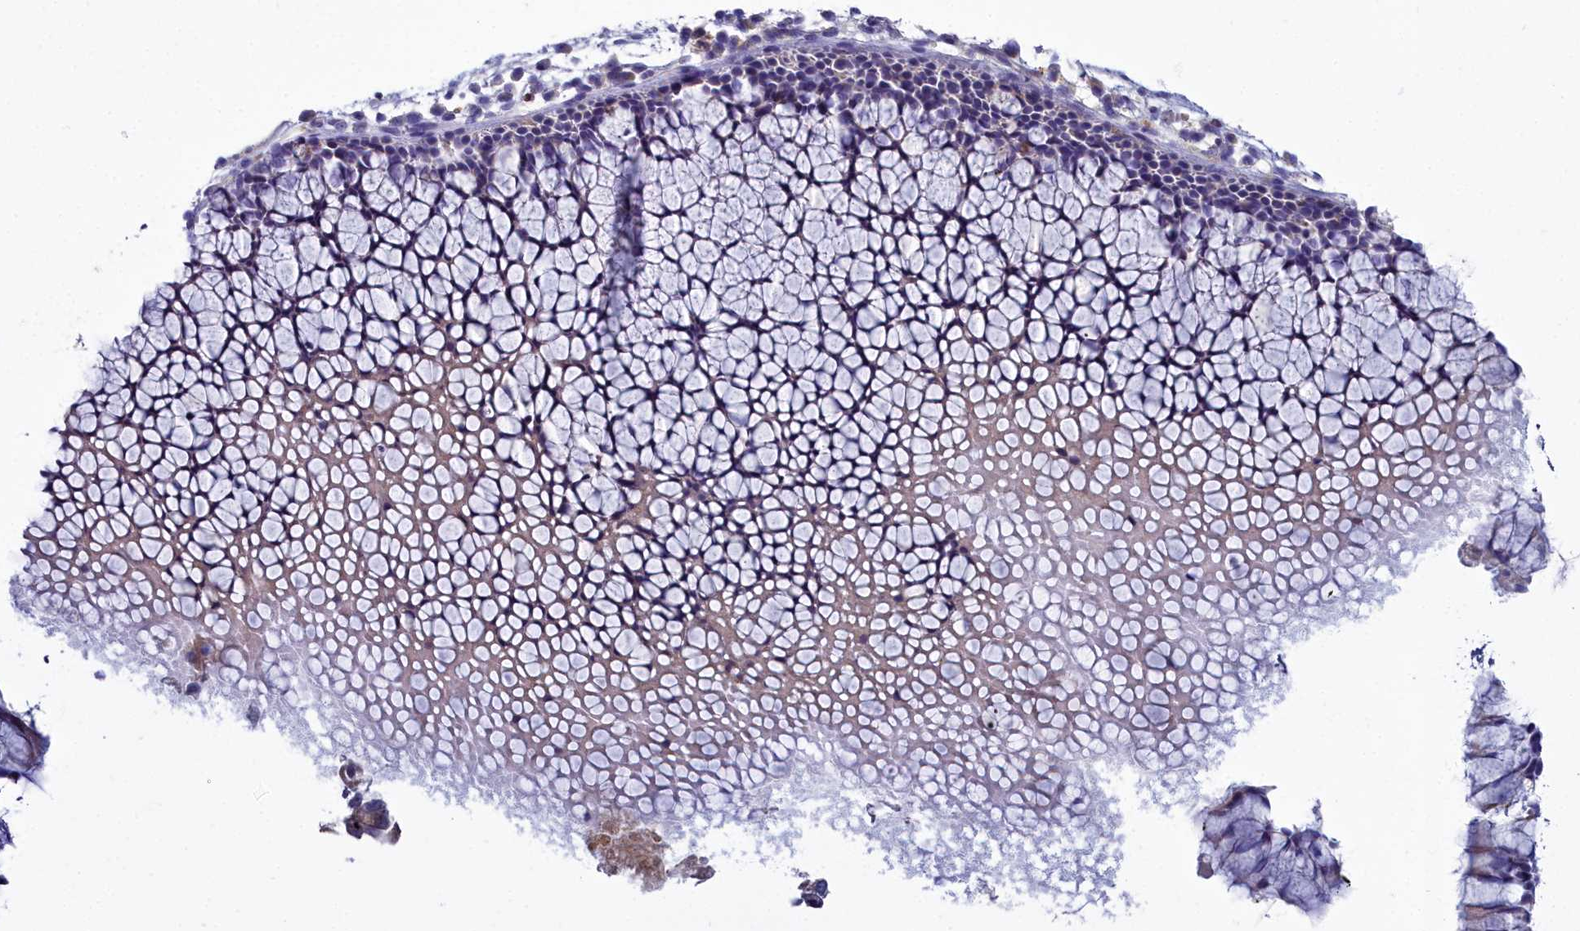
{"staining": {"intensity": "weak", "quantity": "<25%", "location": "cytoplasmic/membranous"}, "tissue": "nasopharynx", "cell_type": "Respiratory epithelial cells", "image_type": "normal", "snomed": [{"axis": "morphology", "description": "Normal tissue, NOS"}, {"axis": "morphology", "description": "Inflammation, NOS"}, {"axis": "morphology", "description": "Malignant melanoma, Metastatic site"}, {"axis": "topography", "description": "Nasopharynx"}], "caption": "High power microscopy histopathology image of an IHC histopathology image of normal nasopharynx, revealing no significant staining in respiratory epithelial cells.", "gene": "ELAPOR2", "patient": {"sex": "male", "age": 70}}